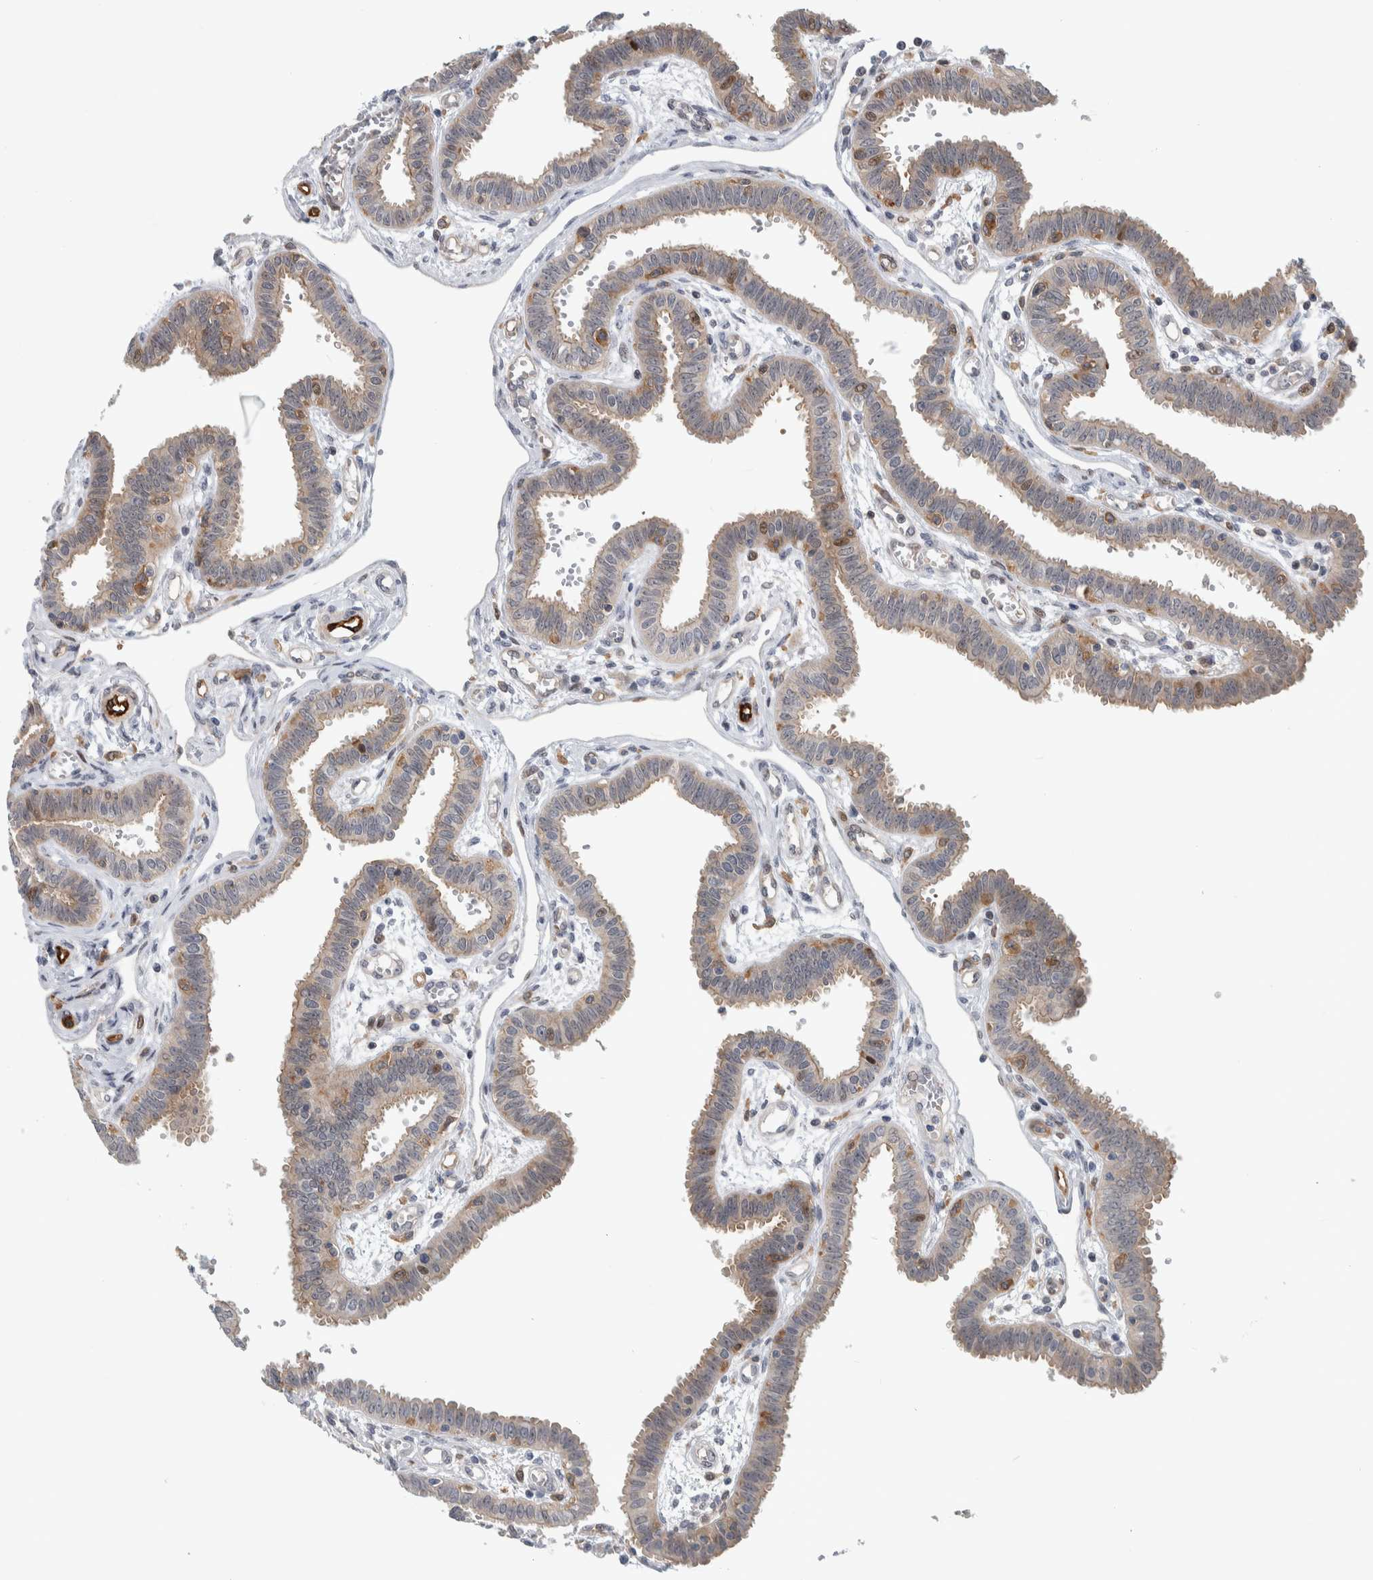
{"staining": {"intensity": "moderate", "quantity": "25%-75%", "location": "cytoplasmic/membranous,nuclear"}, "tissue": "fallopian tube", "cell_type": "Glandular cells", "image_type": "normal", "snomed": [{"axis": "morphology", "description": "Normal tissue, NOS"}, {"axis": "topography", "description": "Fallopian tube"}], "caption": "Glandular cells reveal medium levels of moderate cytoplasmic/membranous,nuclear positivity in approximately 25%-75% of cells in benign fallopian tube.", "gene": "MSL1", "patient": {"sex": "female", "age": 32}}